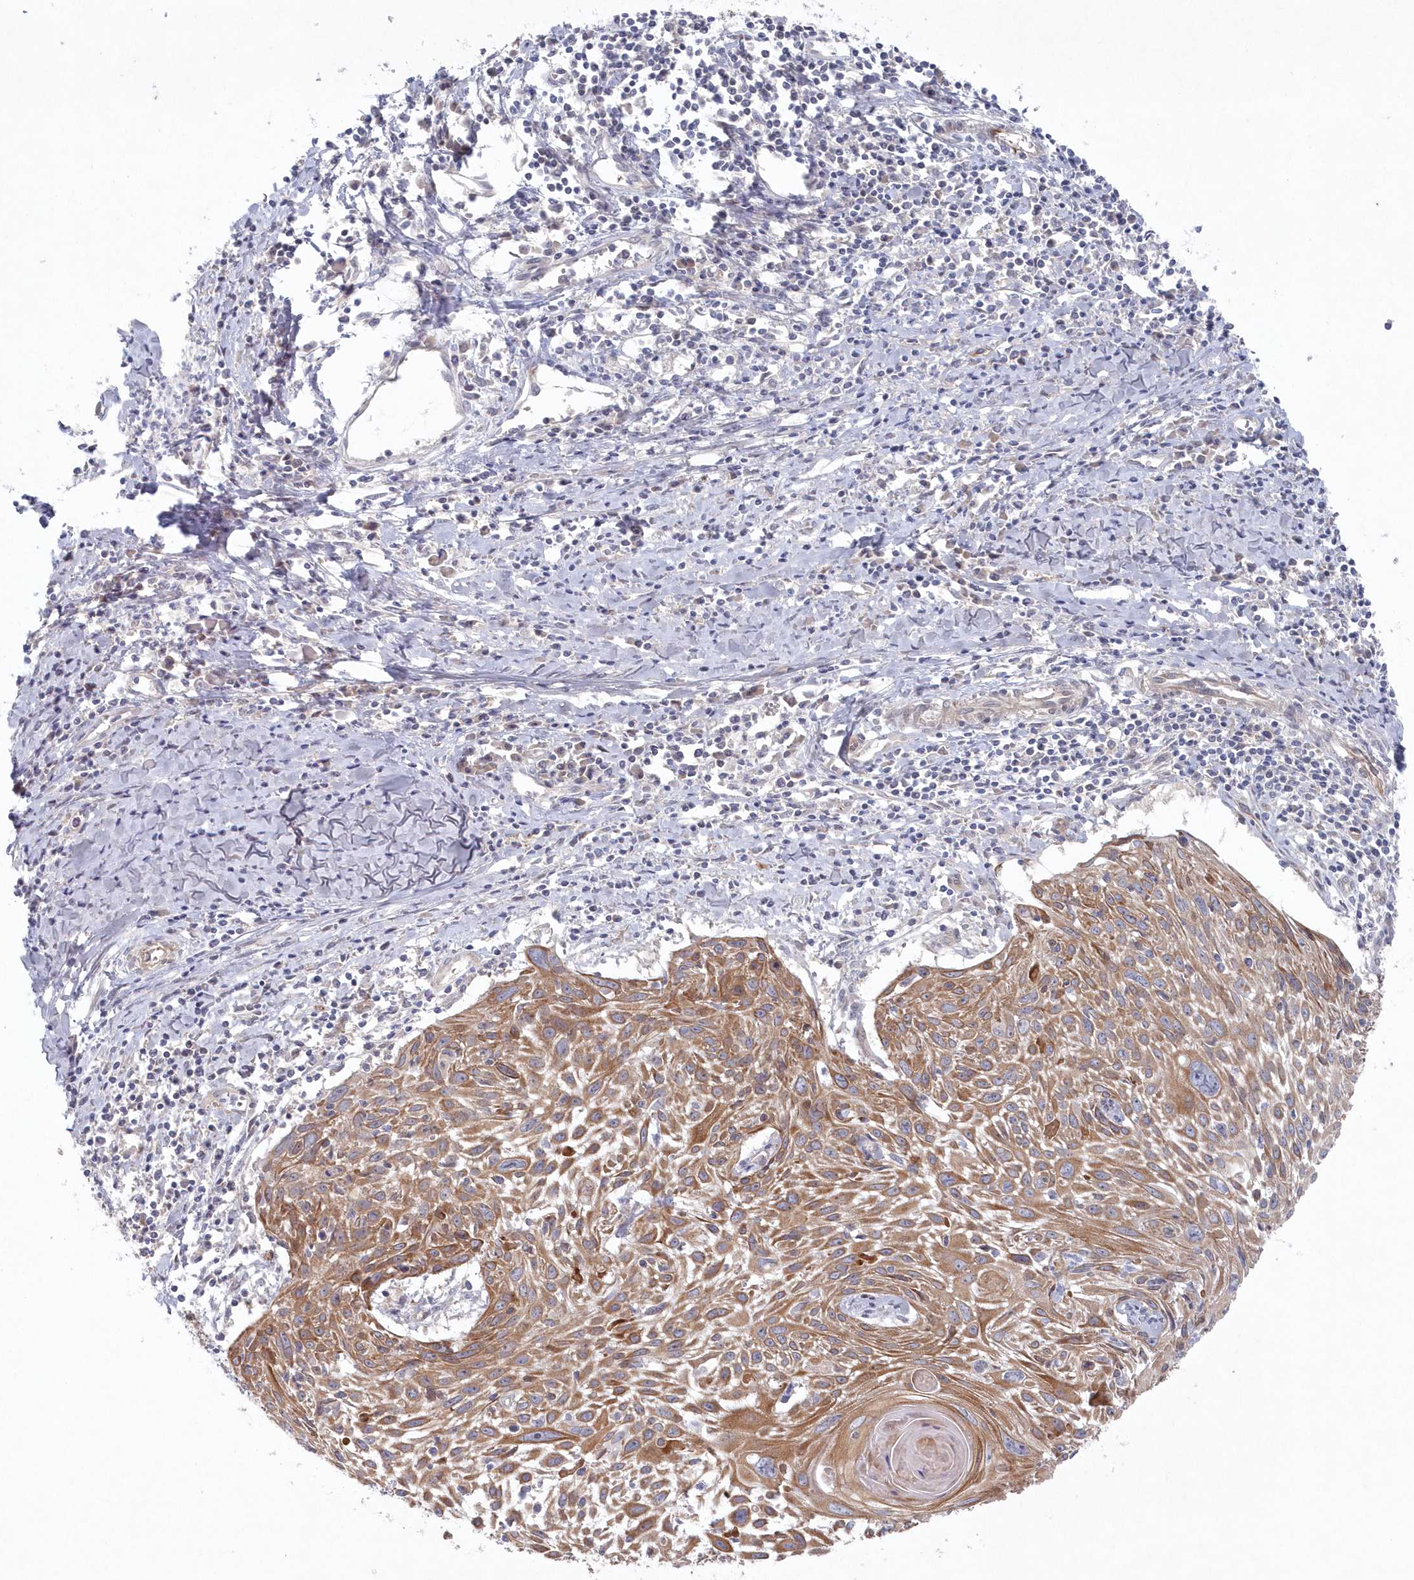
{"staining": {"intensity": "moderate", "quantity": ">75%", "location": "cytoplasmic/membranous"}, "tissue": "cervical cancer", "cell_type": "Tumor cells", "image_type": "cancer", "snomed": [{"axis": "morphology", "description": "Squamous cell carcinoma, NOS"}, {"axis": "topography", "description": "Cervix"}], "caption": "Immunohistochemistry of human cervical cancer exhibits medium levels of moderate cytoplasmic/membranous positivity in approximately >75% of tumor cells.", "gene": "KIAA1586", "patient": {"sex": "female", "age": 51}}